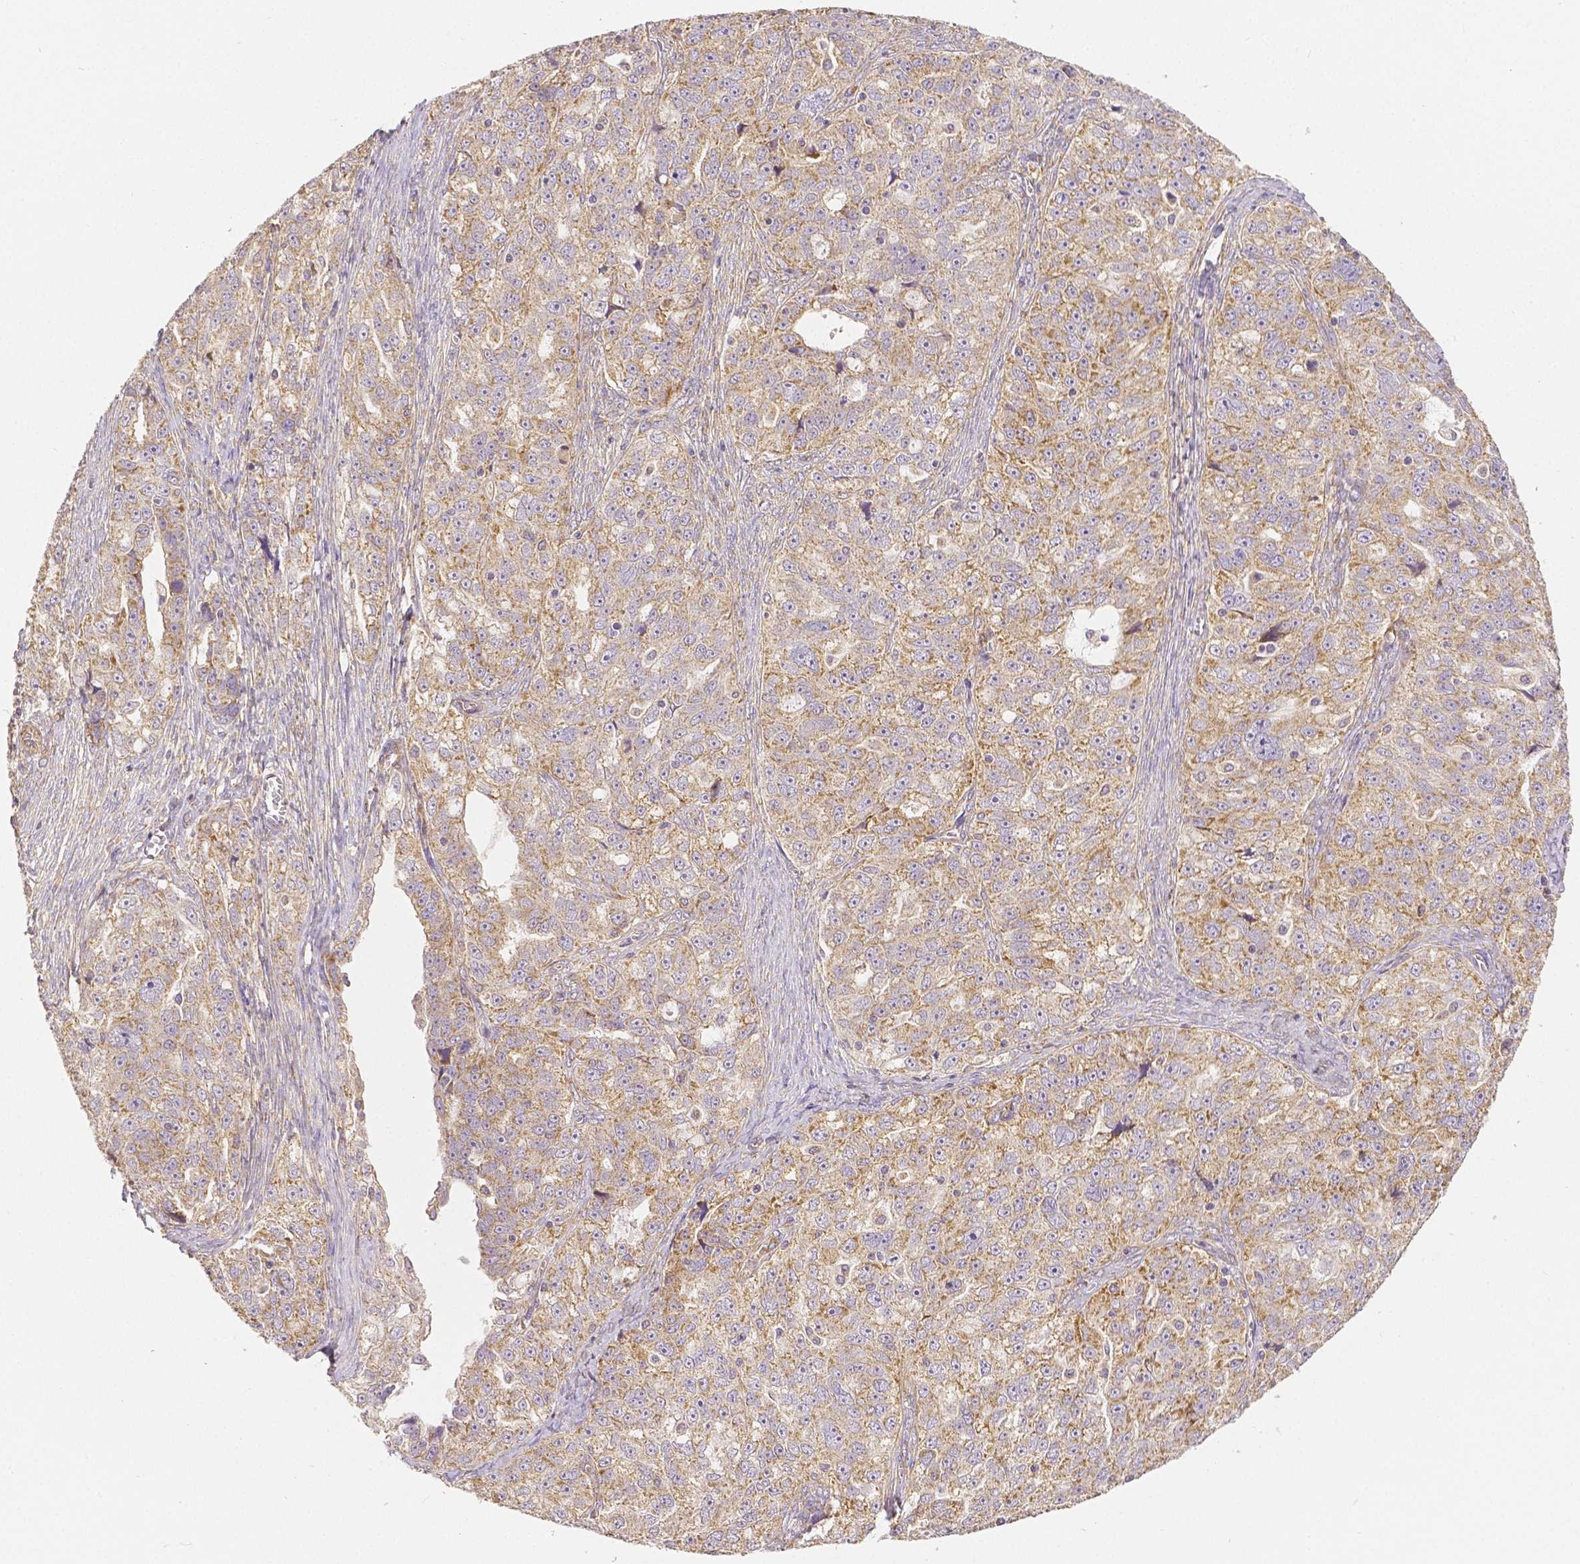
{"staining": {"intensity": "moderate", "quantity": ">75%", "location": "cytoplasmic/membranous"}, "tissue": "ovarian cancer", "cell_type": "Tumor cells", "image_type": "cancer", "snomed": [{"axis": "morphology", "description": "Cystadenocarcinoma, serous, NOS"}, {"axis": "topography", "description": "Ovary"}], "caption": "The micrograph demonstrates immunohistochemical staining of ovarian cancer (serous cystadenocarcinoma). There is moderate cytoplasmic/membranous staining is seen in approximately >75% of tumor cells.", "gene": "RHOT1", "patient": {"sex": "female", "age": 51}}